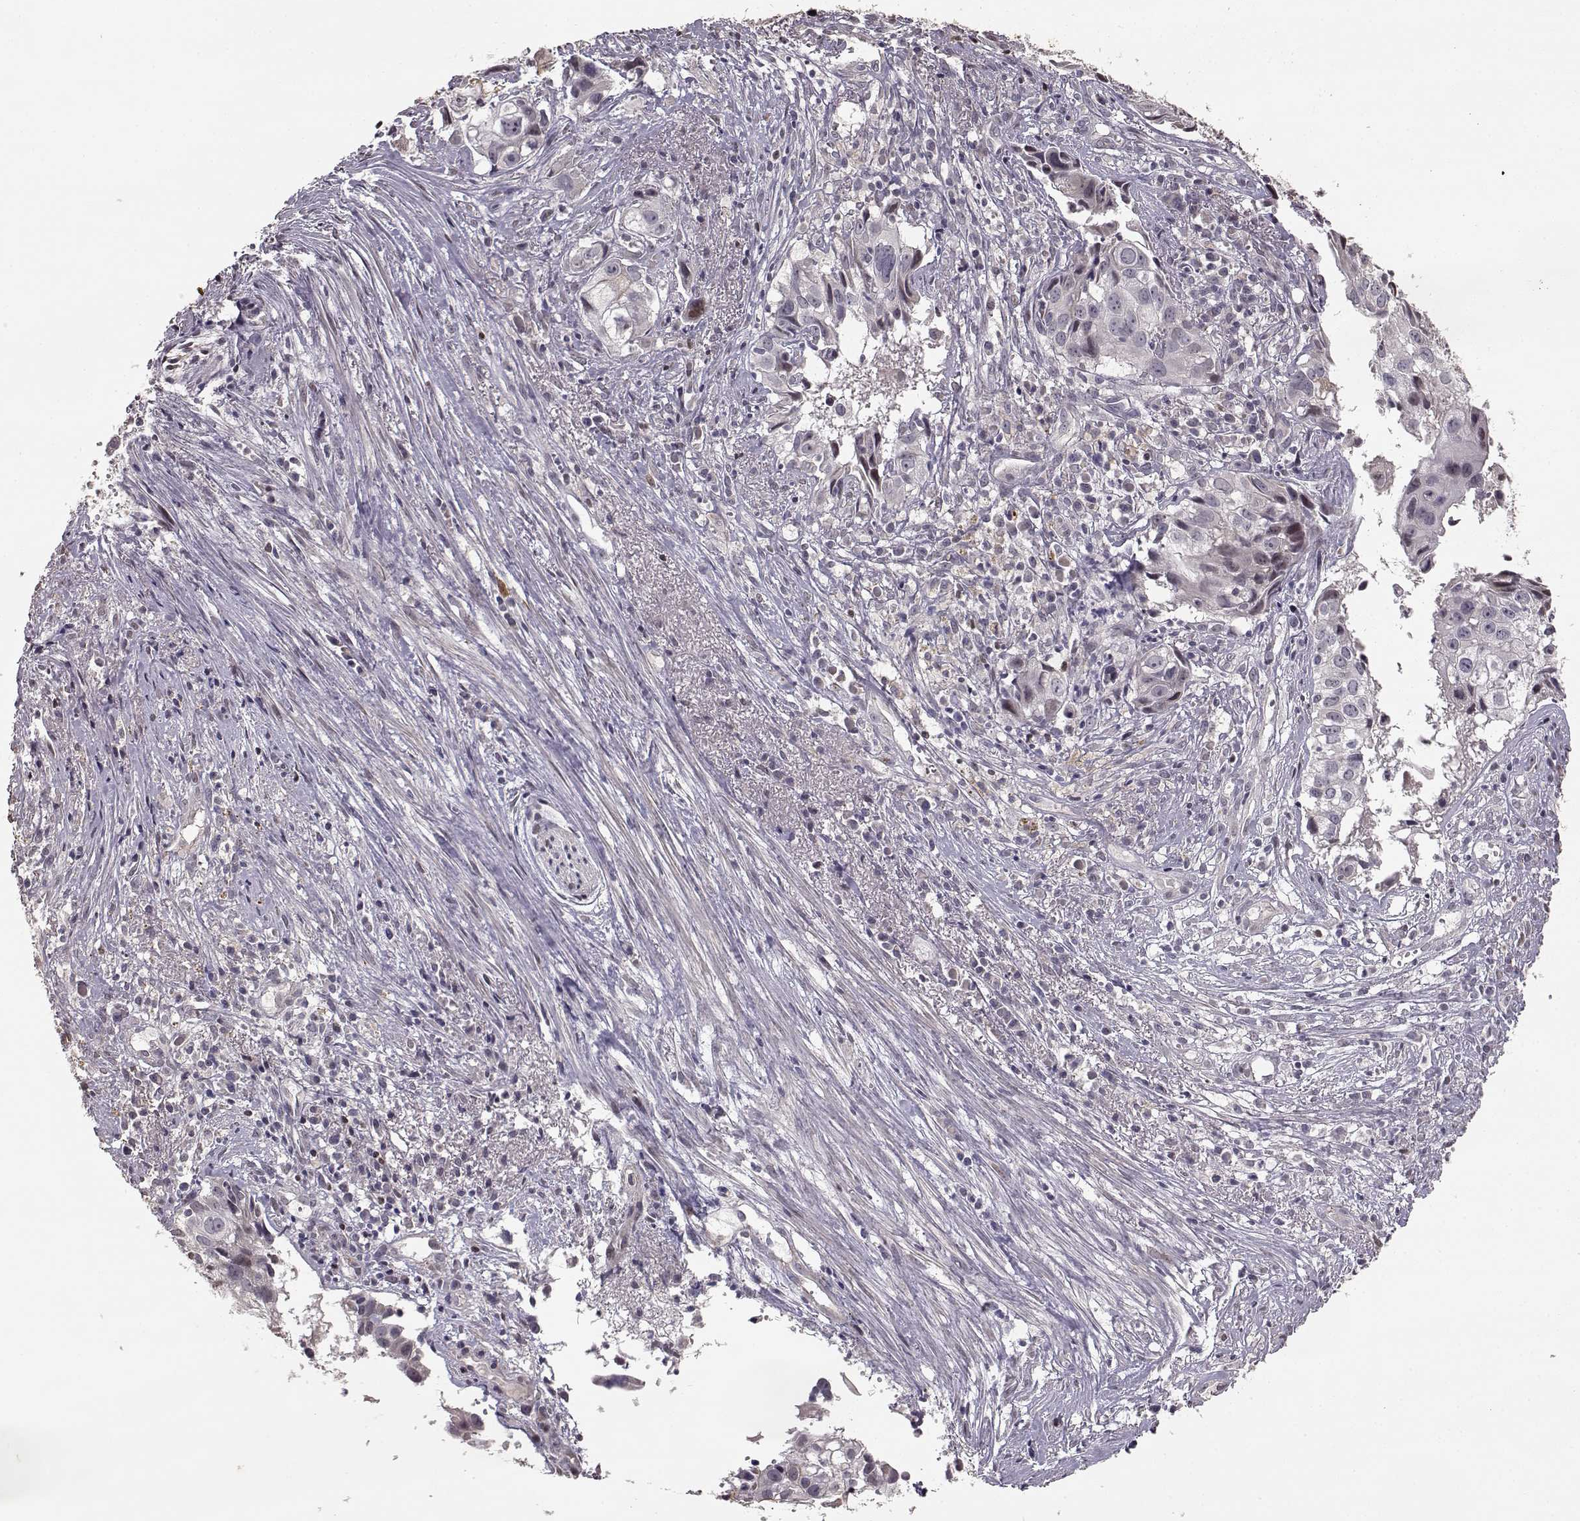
{"staining": {"intensity": "weak", "quantity": "<25%", "location": "cytoplasmic/membranous"}, "tissue": "cervical cancer", "cell_type": "Tumor cells", "image_type": "cancer", "snomed": [{"axis": "morphology", "description": "Squamous cell carcinoma, NOS"}, {"axis": "topography", "description": "Cervix"}], "caption": "The image displays no staining of tumor cells in squamous cell carcinoma (cervical). (DAB immunohistochemistry (IHC) with hematoxylin counter stain).", "gene": "BACH2", "patient": {"sex": "female", "age": 53}}